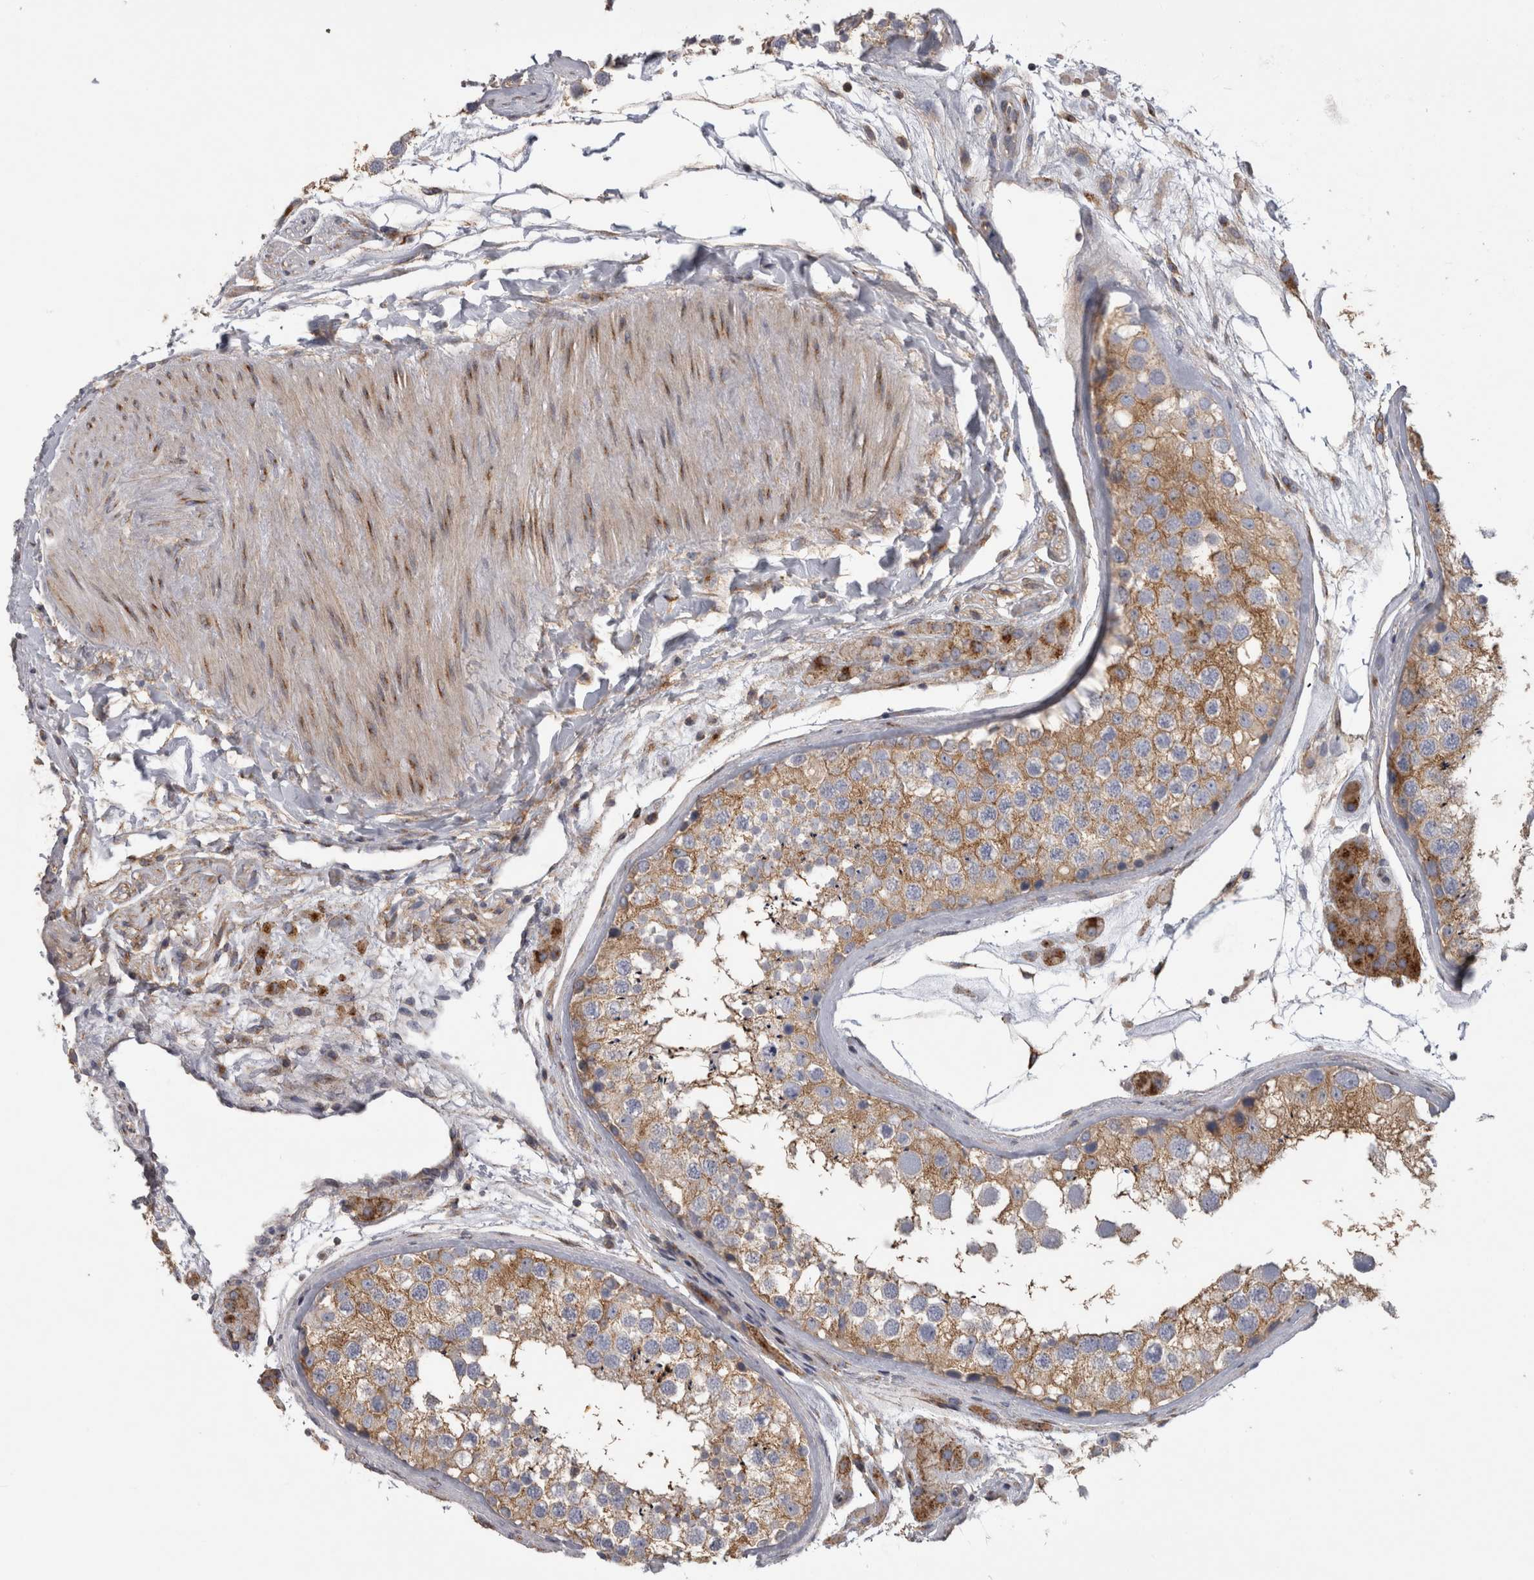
{"staining": {"intensity": "moderate", "quantity": "25%-75%", "location": "cytoplasmic/membranous"}, "tissue": "testis", "cell_type": "Cells in seminiferous ducts", "image_type": "normal", "snomed": [{"axis": "morphology", "description": "Normal tissue, NOS"}, {"axis": "topography", "description": "Testis"}], "caption": "Moderate cytoplasmic/membranous positivity for a protein is identified in about 25%-75% of cells in seminiferous ducts of normal testis using immunohistochemistry (IHC).", "gene": "ATXN3L", "patient": {"sex": "male", "age": 46}}